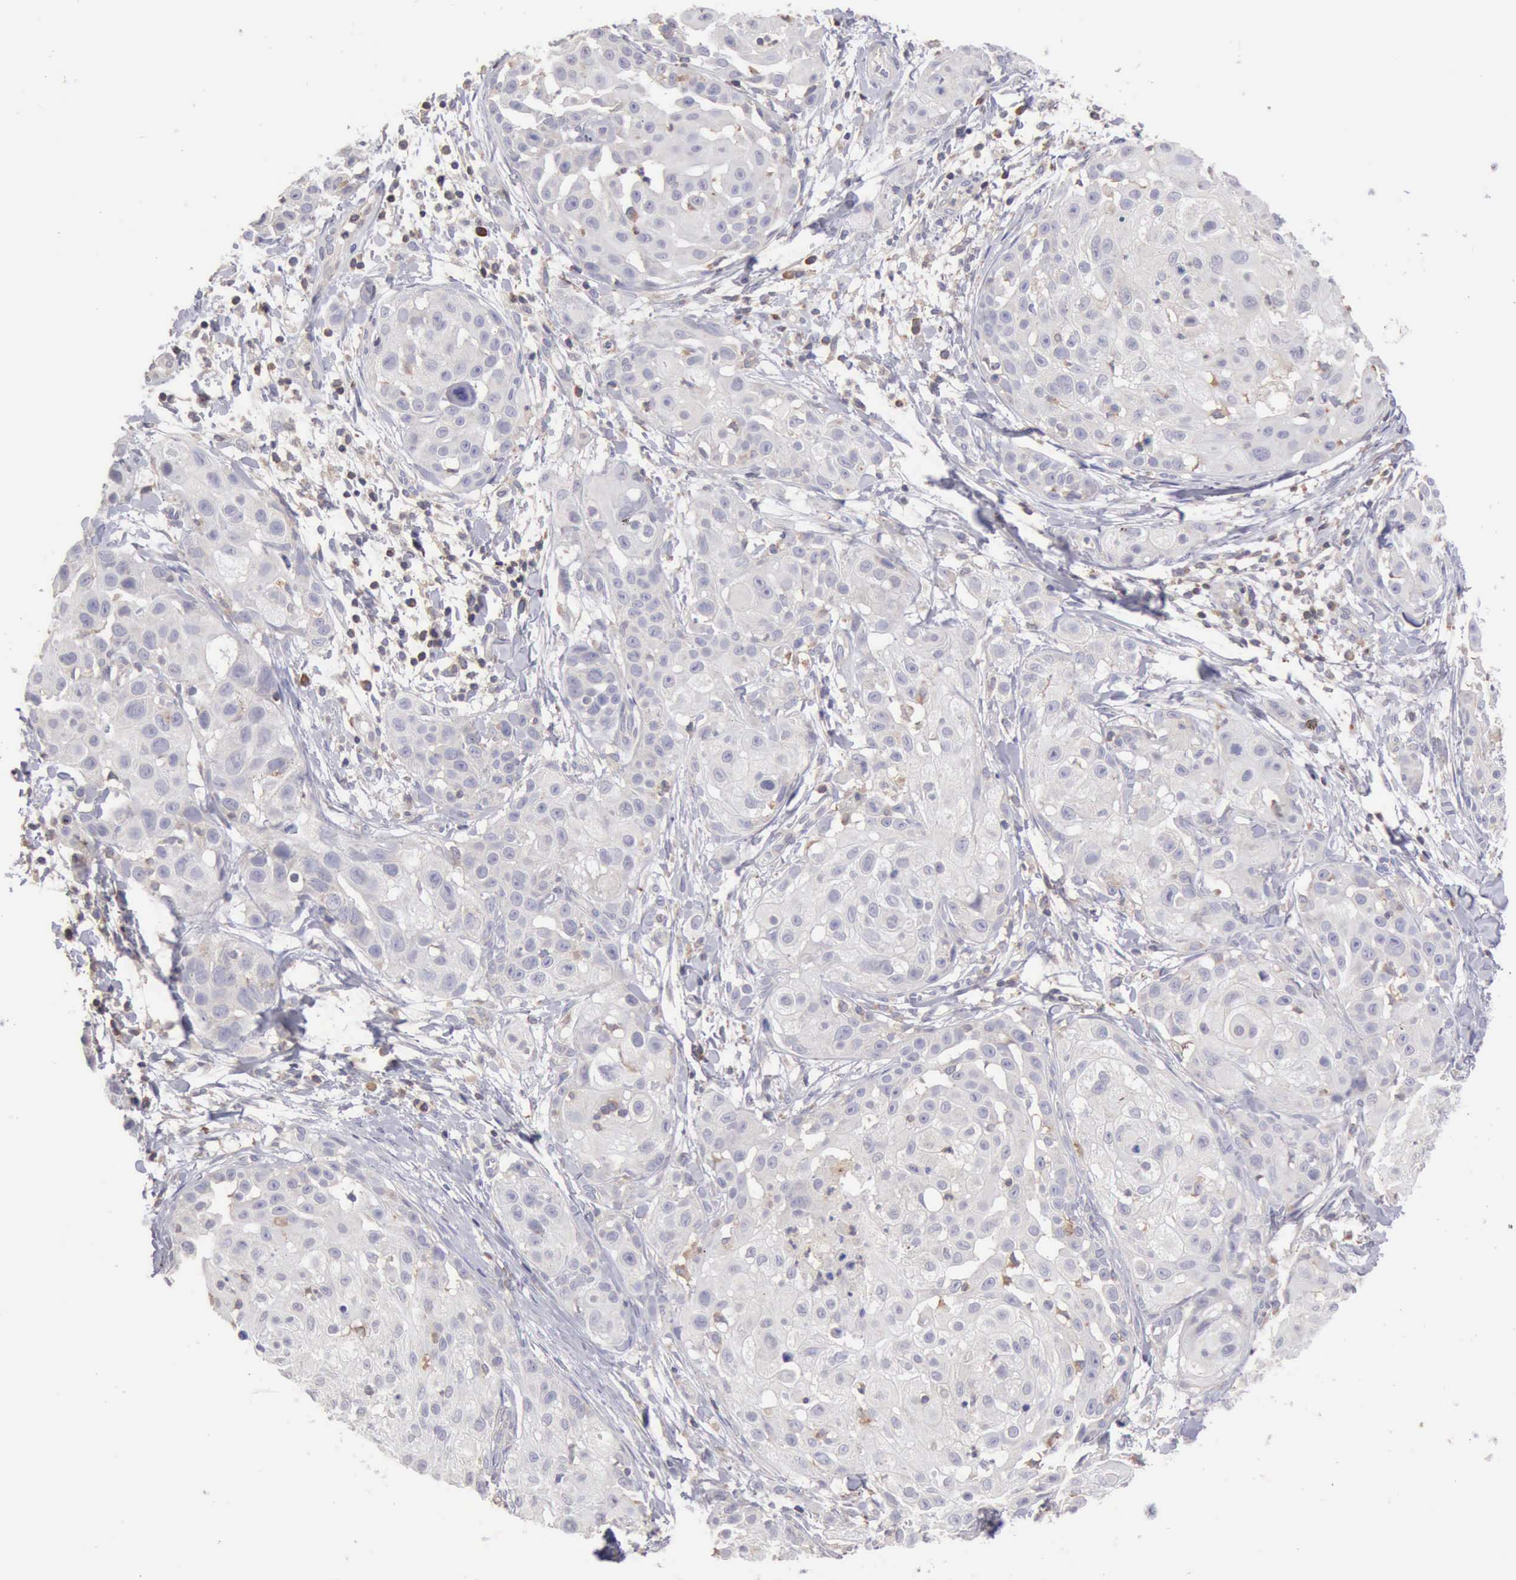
{"staining": {"intensity": "negative", "quantity": "none", "location": "none"}, "tissue": "skin cancer", "cell_type": "Tumor cells", "image_type": "cancer", "snomed": [{"axis": "morphology", "description": "Squamous cell carcinoma, NOS"}, {"axis": "topography", "description": "Skin"}], "caption": "Immunohistochemical staining of skin cancer displays no significant staining in tumor cells. Brightfield microscopy of immunohistochemistry stained with DAB (3,3'-diaminobenzidine) (brown) and hematoxylin (blue), captured at high magnification.", "gene": "SASH3", "patient": {"sex": "female", "age": 57}}